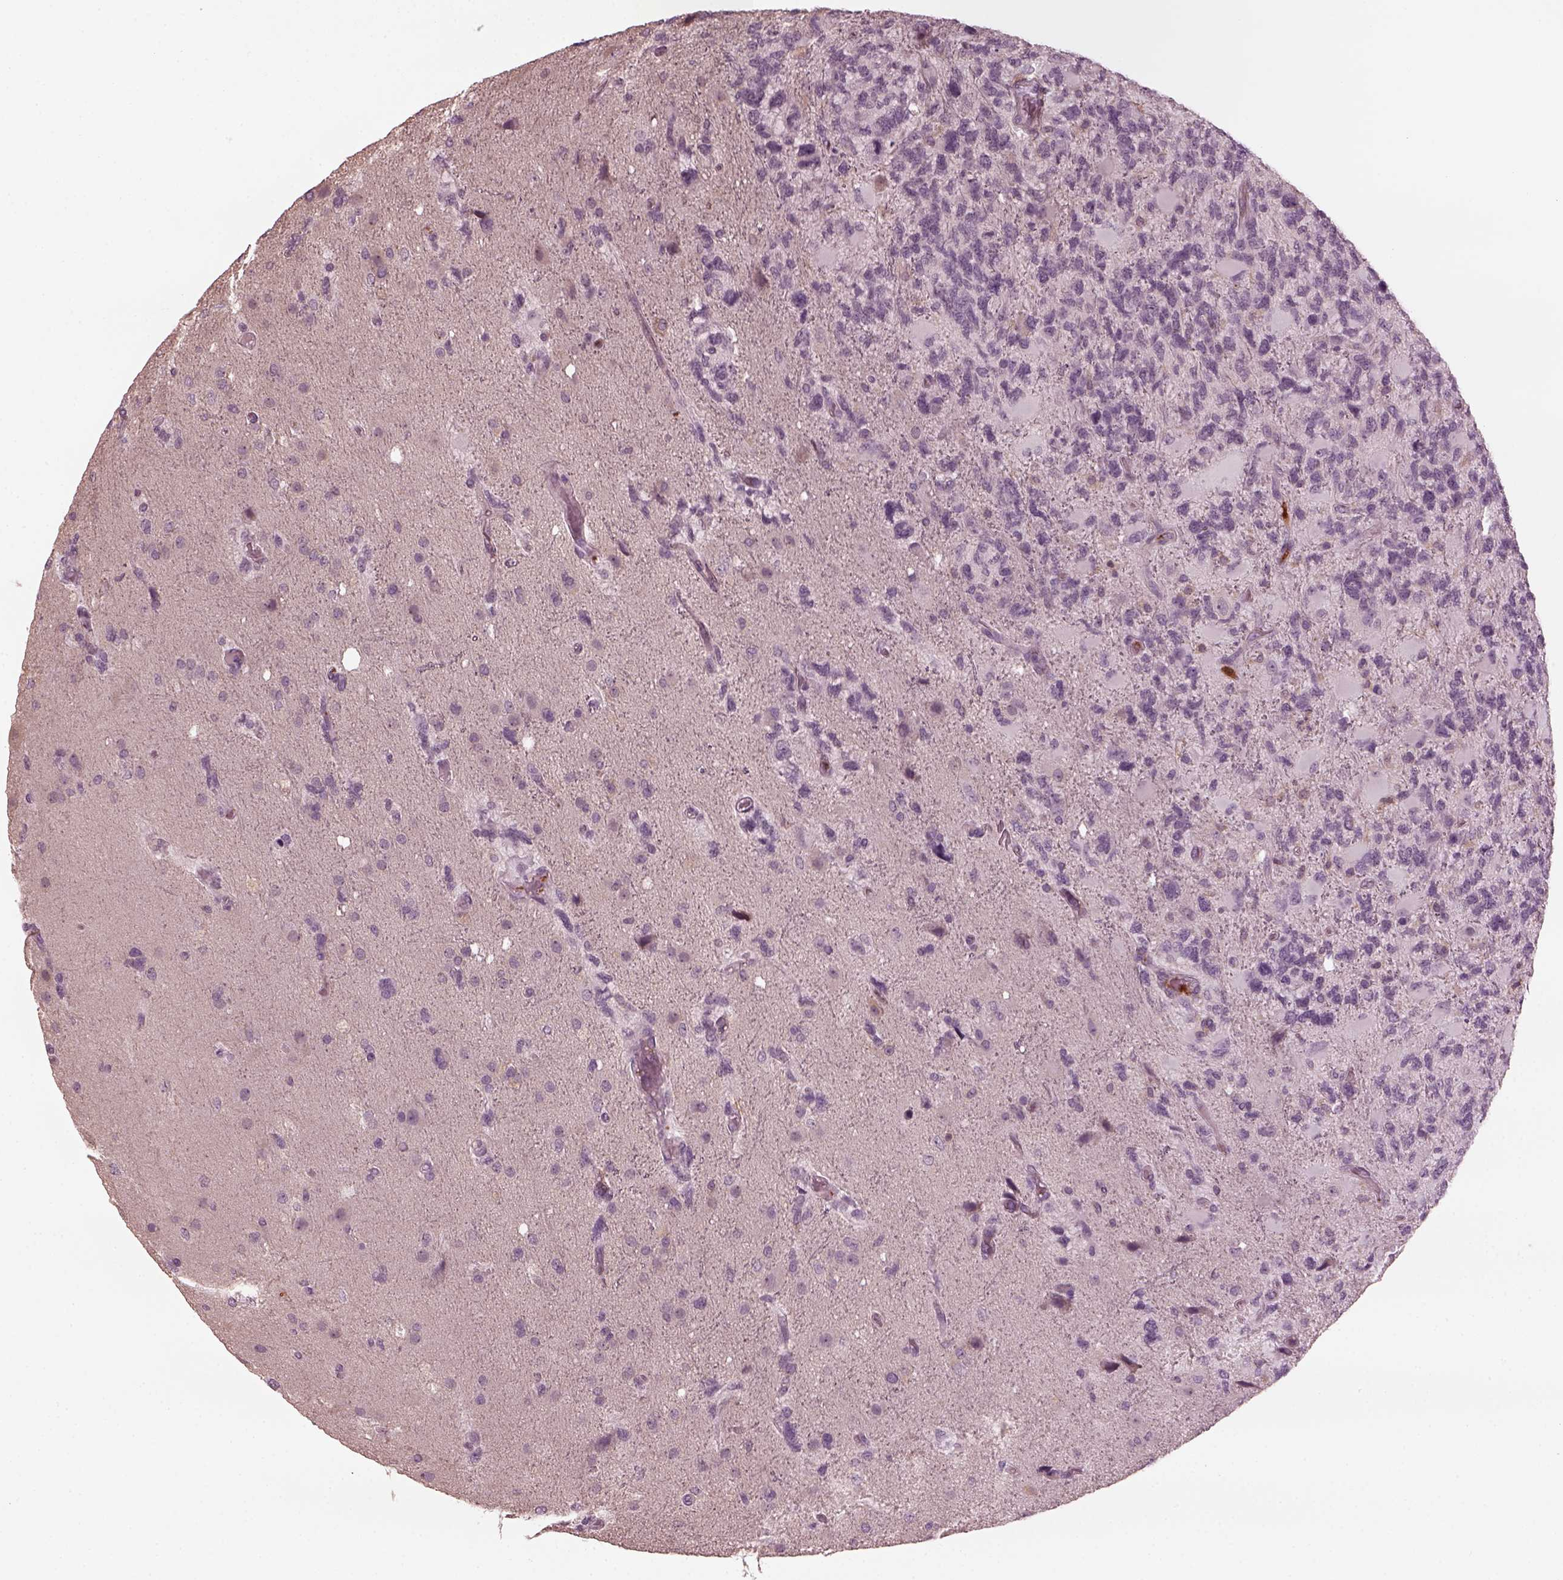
{"staining": {"intensity": "negative", "quantity": "none", "location": "none"}, "tissue": "glioma", "cell_type": "Tumor cells", "image_type": "cancer", "snomed": [{"axis": "morphology", "description": "Glioma, malignant, High grade"}, {"axis": "topography", "description": "Brain"}], "caption": "High power microscopy image of an immunohistochemistry image of glioma, revealing no significant expression in tumor cells.", "gene": "PSTPIP2", "patient": {"sex": "female", "age": 71}}